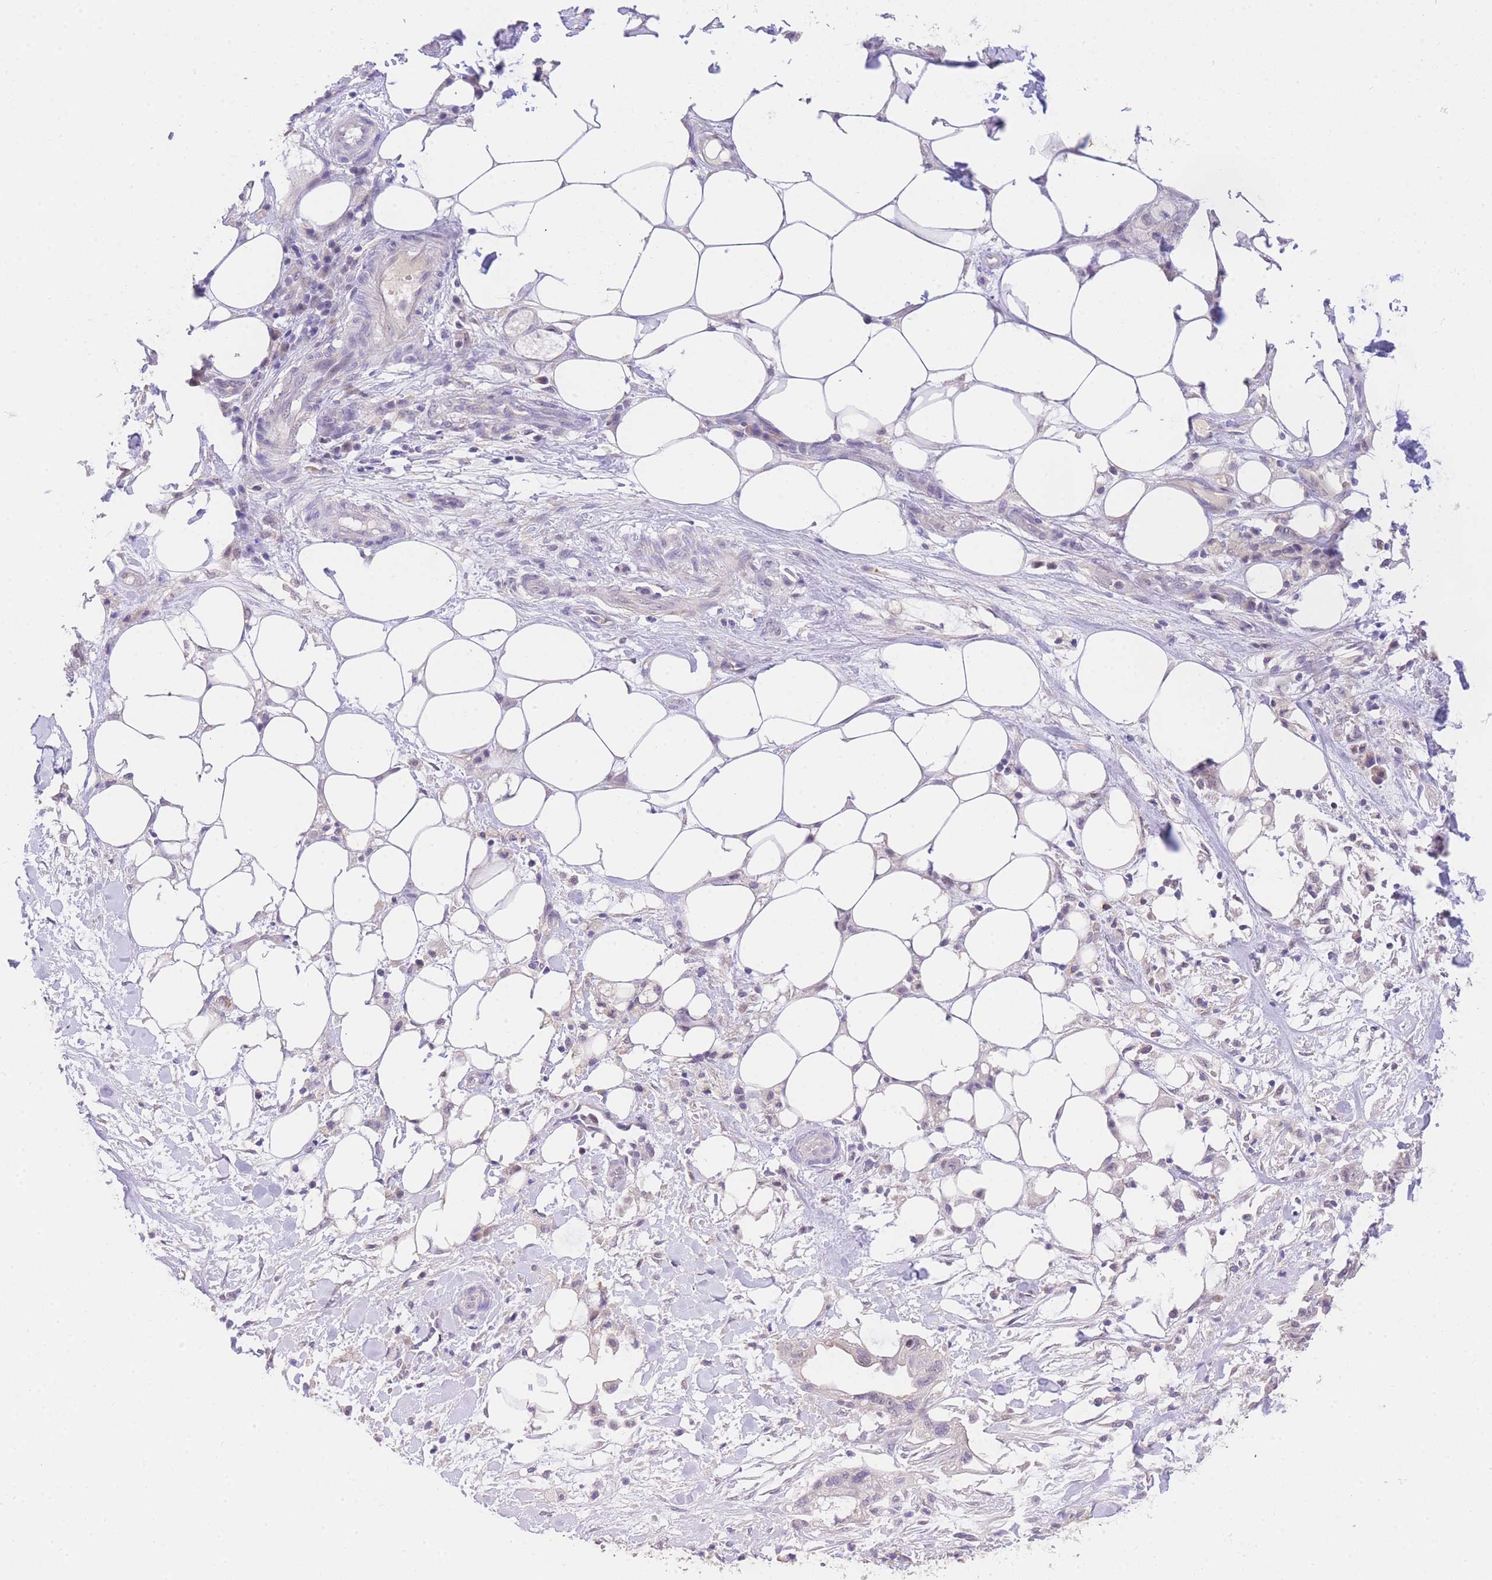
{"staining": {"intensity": "weak", "quantity": "<25%", "location": "nuclear"}, "tissue": "pancreatic cancer", "cell_type": "Tumor cells", "image_type": "cancer", "snomed": [{"axis": "morphology", "description": "Adenocarcinoma, NOS"}, {"axis": "topography", "description": "Pancreas"}], "caption": "Tumor cells show no significant positivity in pancreatic adenocarcinoma.", "gene": "SLC35F2", "patient": {"sex": "male", "age": 44}}